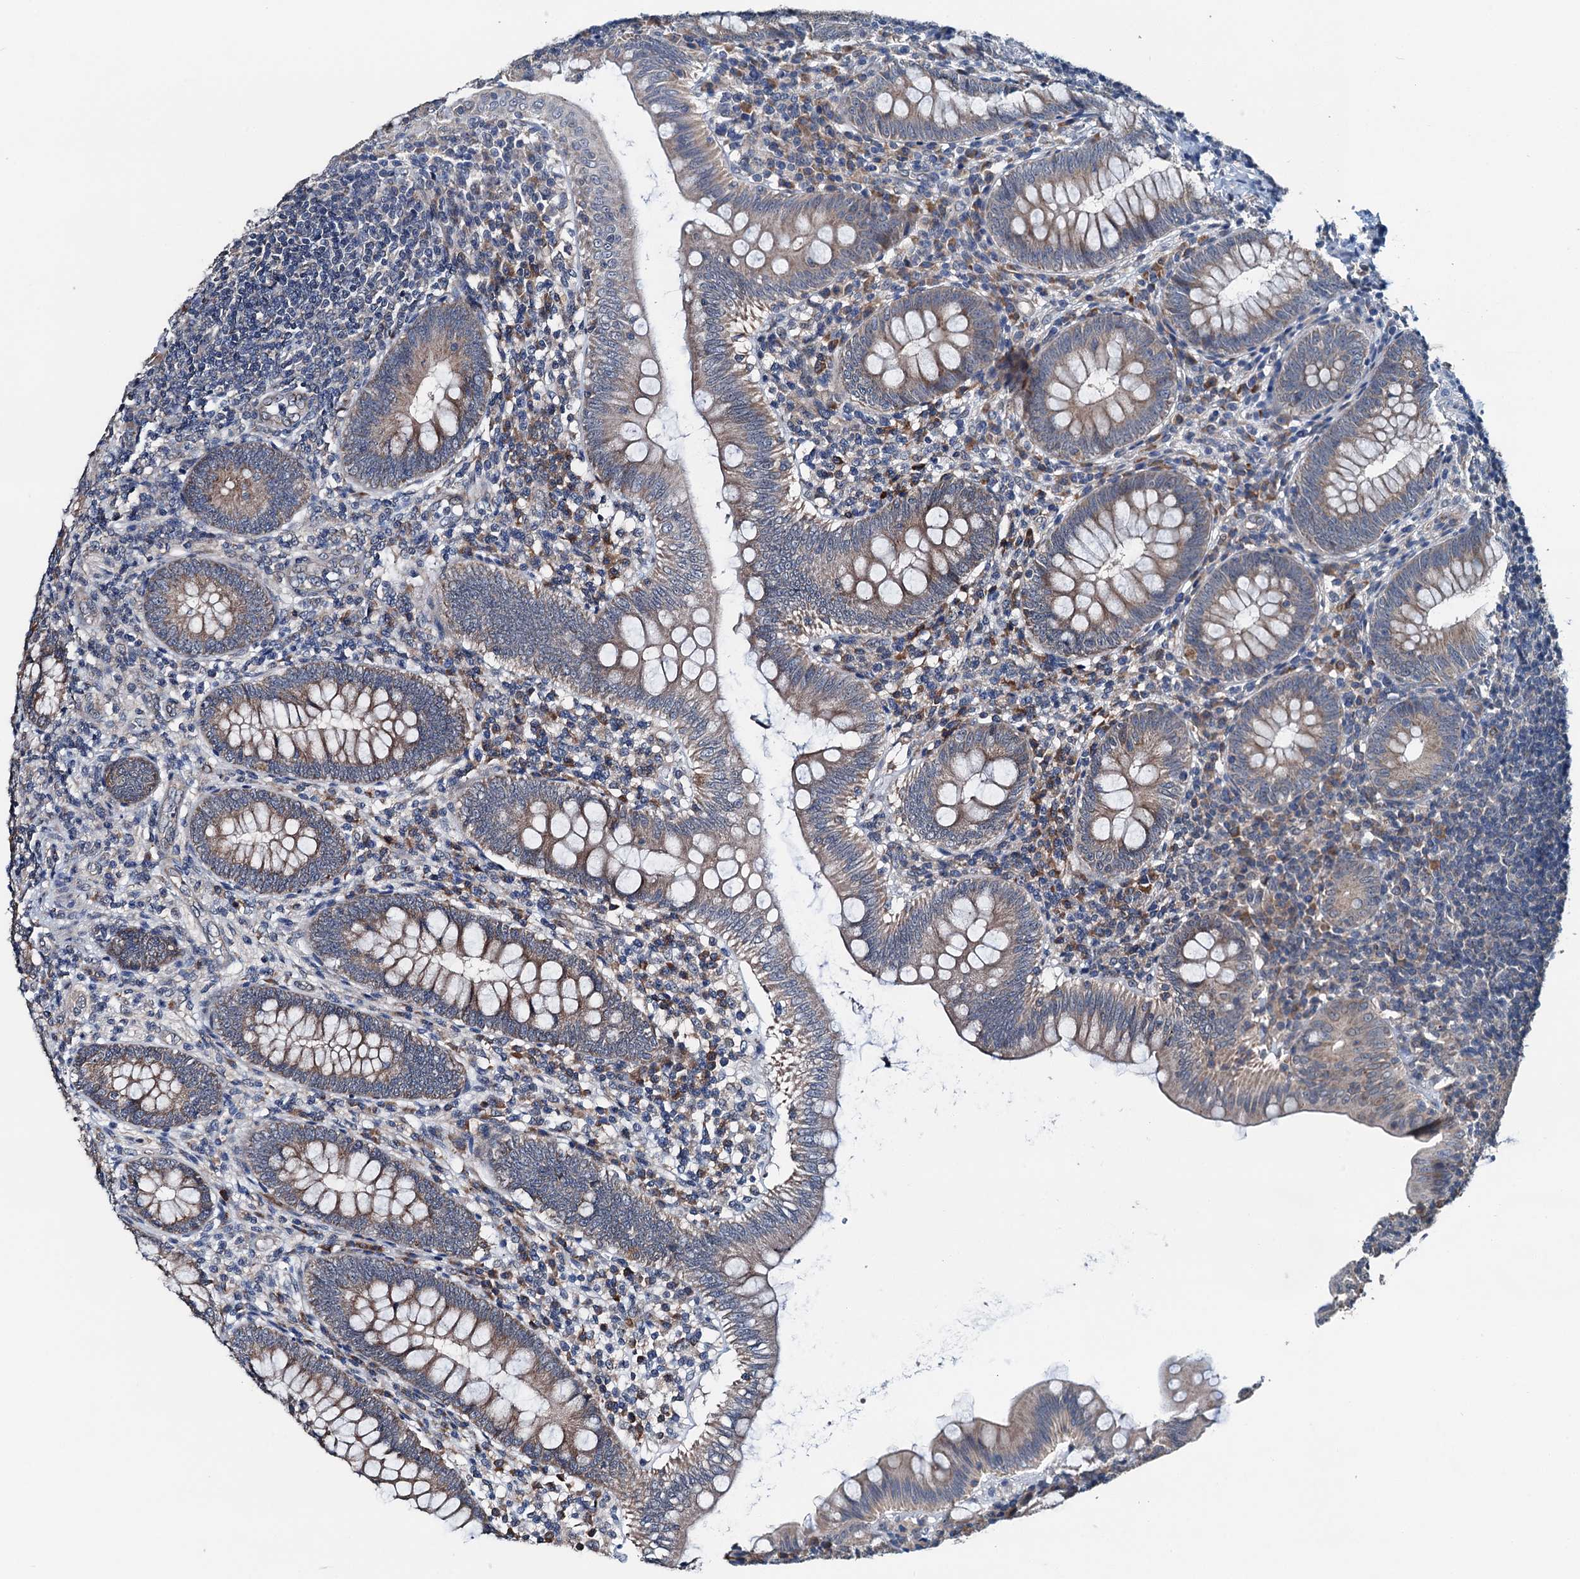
{"staining": {"intensity": "moderate", "quantity": ">75%", "location": "cytoplasmic/membranous"}, "tissue": "appendix", "cell_type": "Glandular cells", "image_type": "normal", "snomed": [{"axis": "morphology", "description": "Normal tissue, NOS"}, {"axis": "topography", "description": "Appendix"}], "caption": "Normal appendix shows moderate cytoplasmic/membranous staining in approximately >75% of glandular cells.", "gene": "ELAC1", "patient": {"sex": "male", "age": 14}}